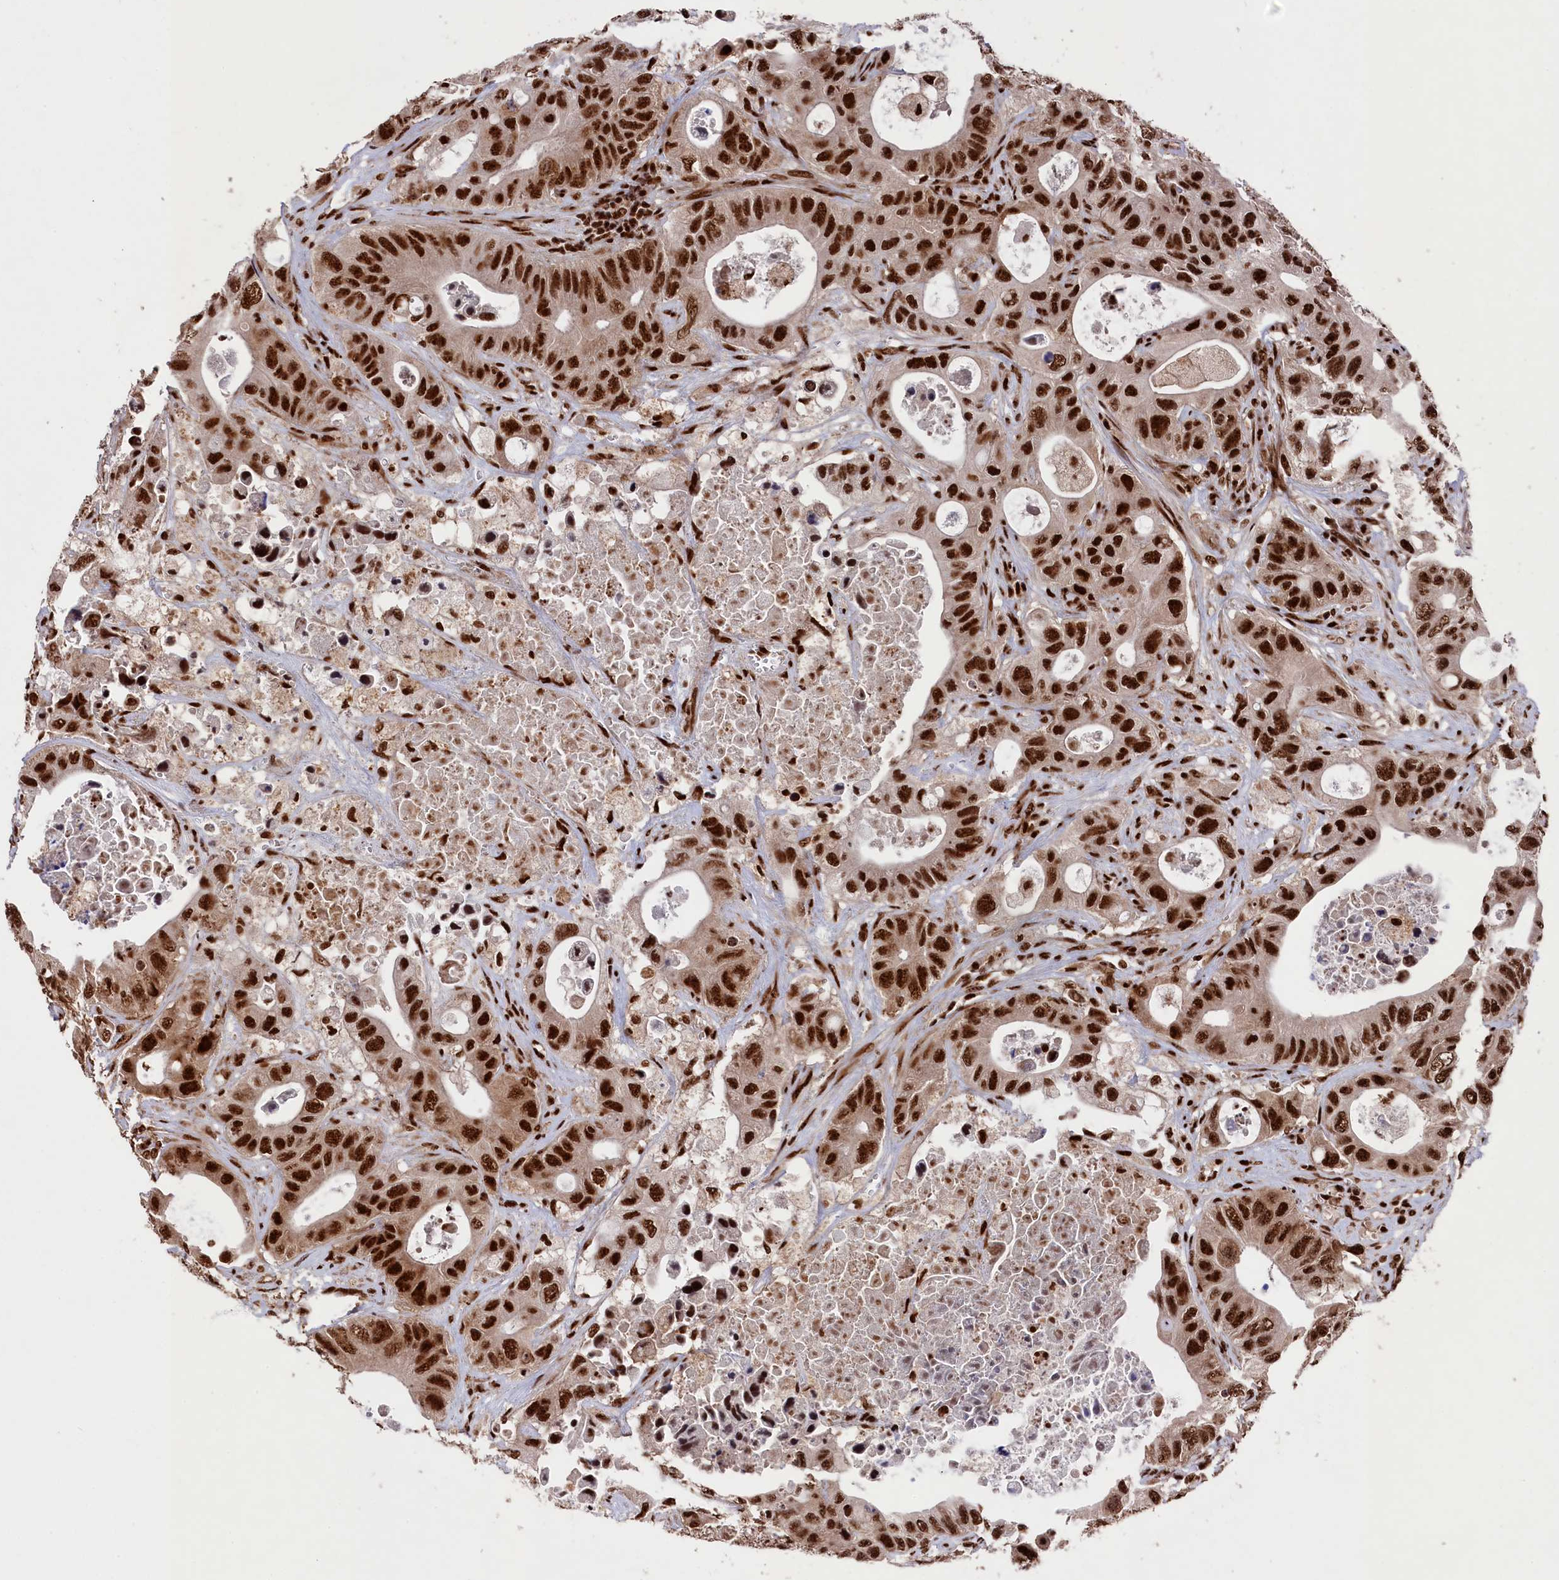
{"staining": {"intensity": "strong", "quantity": ">75%", "location": "nuclear"}, "tissue": "colorectal cancer", "cell_type": "Tumor cells", "image_type": "cancer", "snomed": [{"axis": "morphology", "description": "Adenocarcinoma, NOS"}, {"axis": "topography", "description": "Colon"}], "caption": "The photomicrograph displays immunohistochemical staining of adenocarcinoma (colorectal). There is strong nuclear positivity is identified in about >75% of tumor cells.", "gene": "PRPF31", "patient": {"sex": "female", "age": 46}}